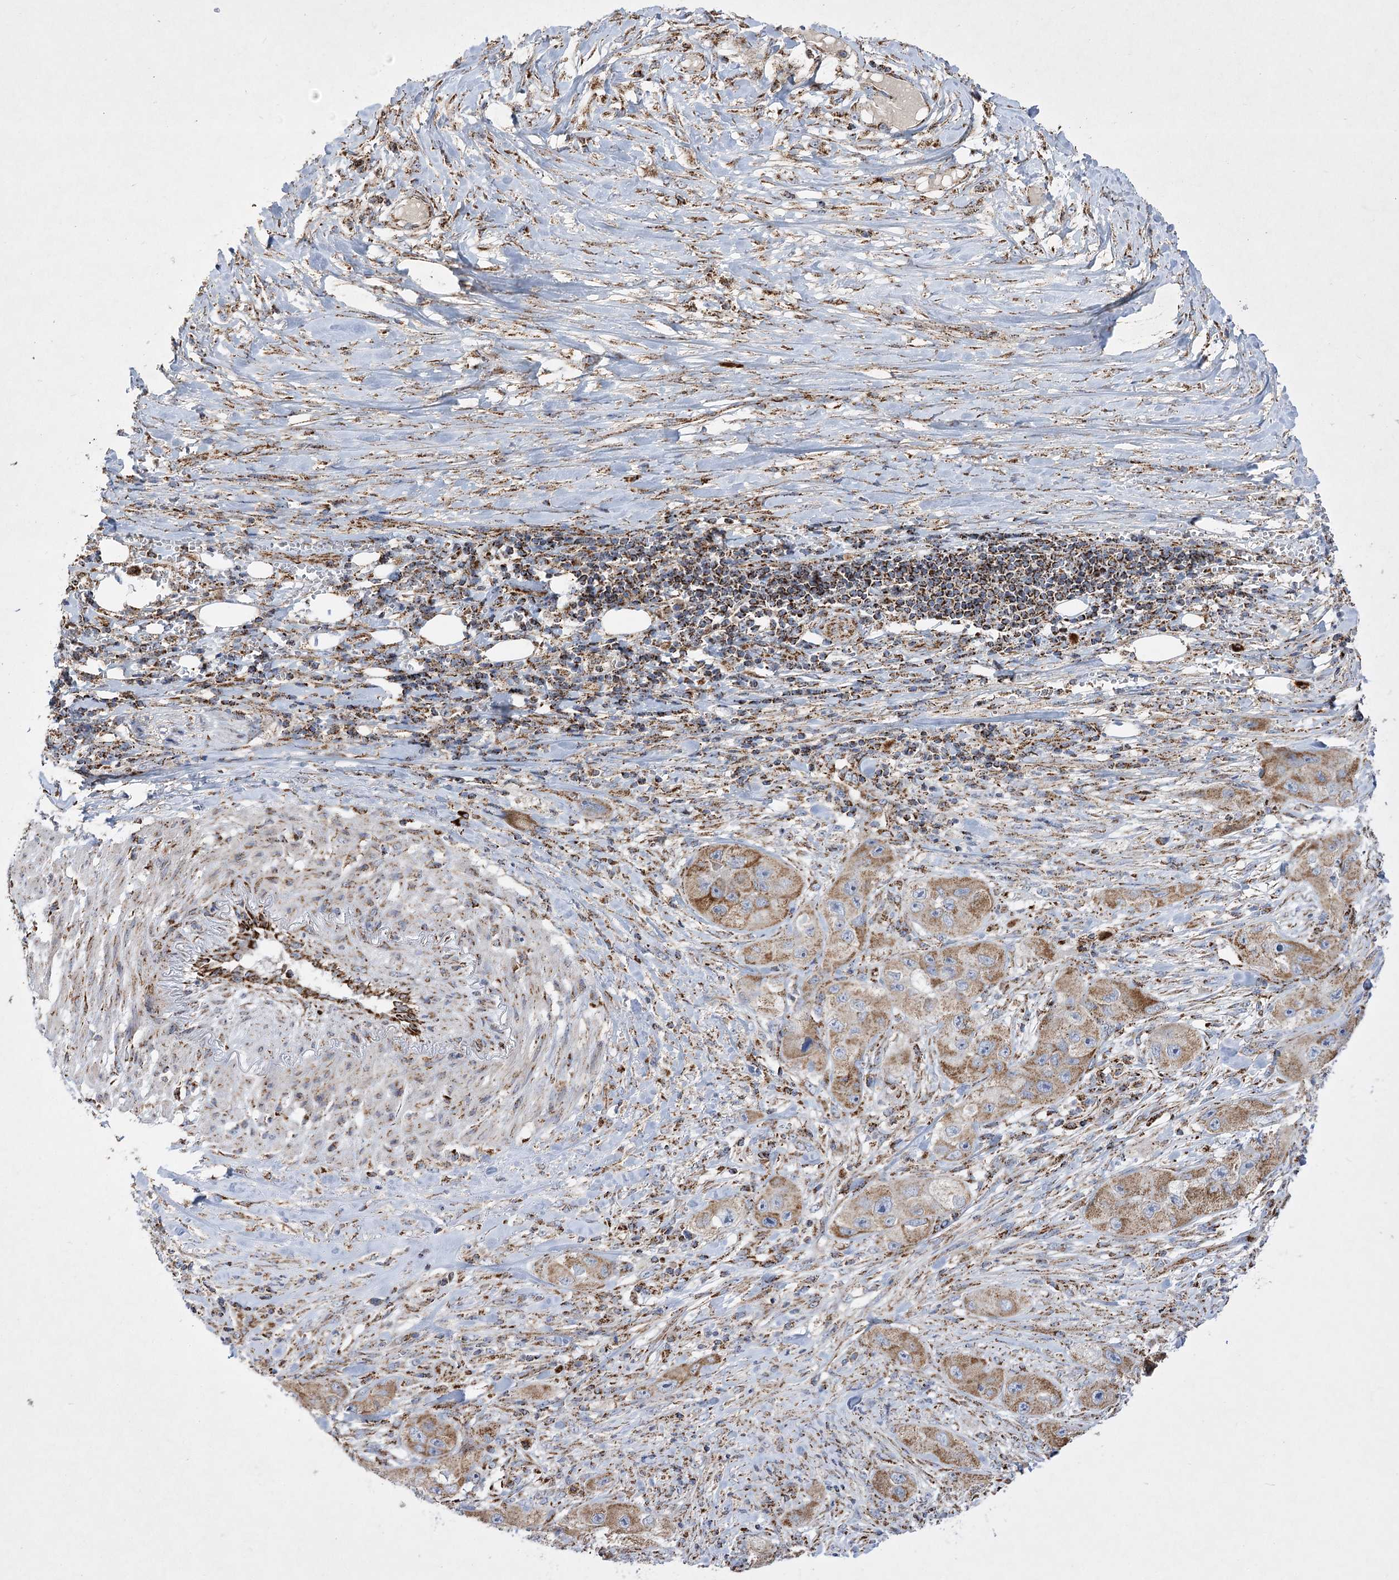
{"staining": {"intensity": "moderate", "quantity": ">75%", "location": "cytoplasmic/membranous"}, "tissue": "skin cancer", "cell_type": "Tumor cells", "image_type": "cancer", "snomed": [{"axis": "morphology", "description": "Squamous cell carcinoma, NOS"}, {"axis": "topography", "description": "Skin"}, {"axis": "topography", "description": "Subcutis"}], "caption": "DAB immunohistochemical staining of squamous cell carcinoma (skin) displays moderate cytoplasmic/membranous protein positivity in about >75% of tumor cells. The staining was performed using DAB (3,3'-diaminobenzidine), with brown indicating positive protein expression. Nuclei are stained blue with hematoxylin.", "gene": "ASNSD1", "patient": {"sex": "male", "age": 73}}